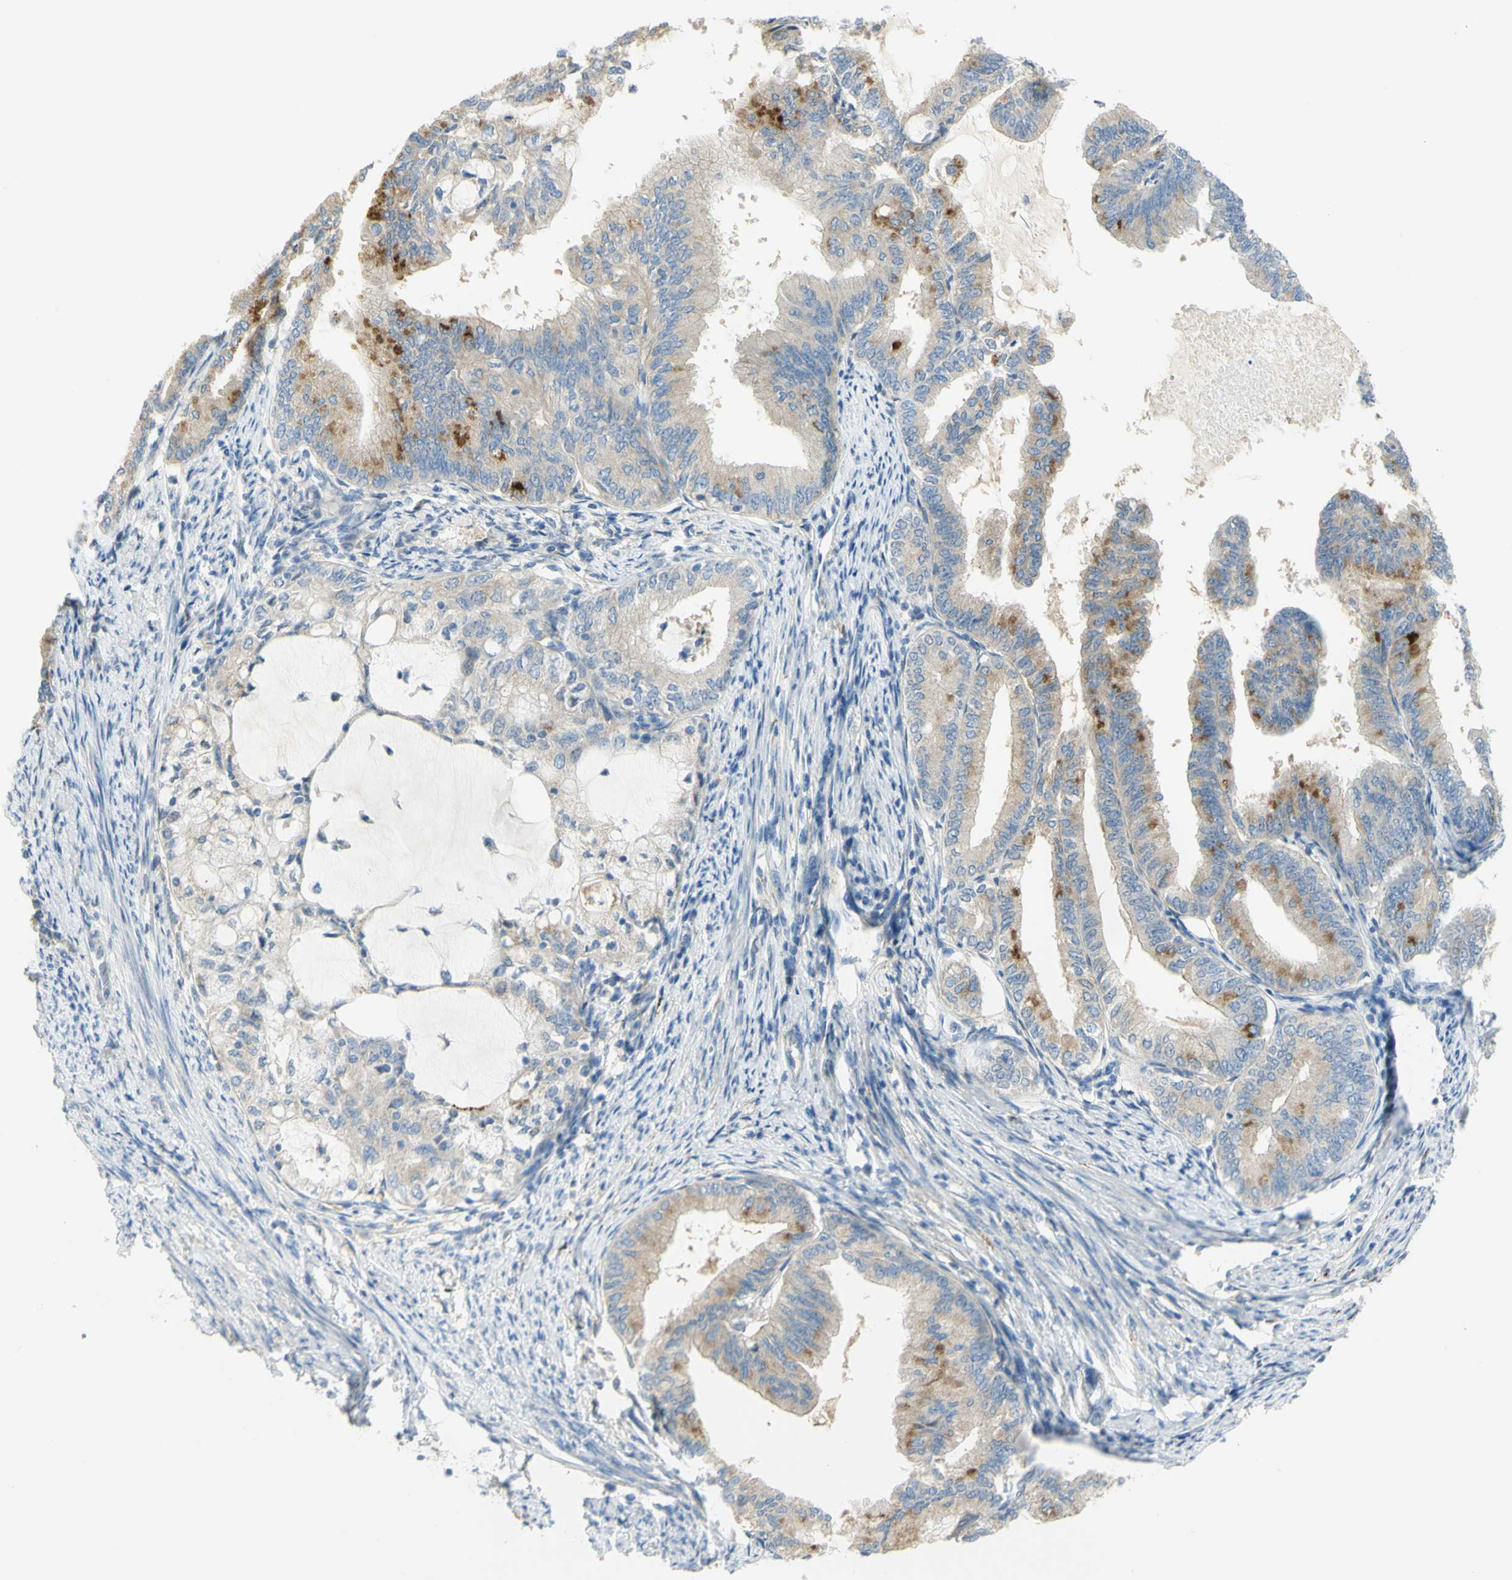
{"staining": {"intensity": "moderate", "quantity": "25%-75%", "location": "cytoplasmic/membranous"}, "tissue": "endometrial cancer", "cell_type": "Tumor cells", "image_type": "cancer", "snomed": [{"axis": "morphology", "description": "Adenocarcinoma, NOS"}, {"axis": "topography", "description": "Endometrium"}], "caption": "Tumor cells reveal moderate cytoplasmic/membranous expression in approximately 25%-75% of cells in endometrial adenocarcinoma.", "gene": "GCNT3", "patient": {"sex": "female", "age": 86}}